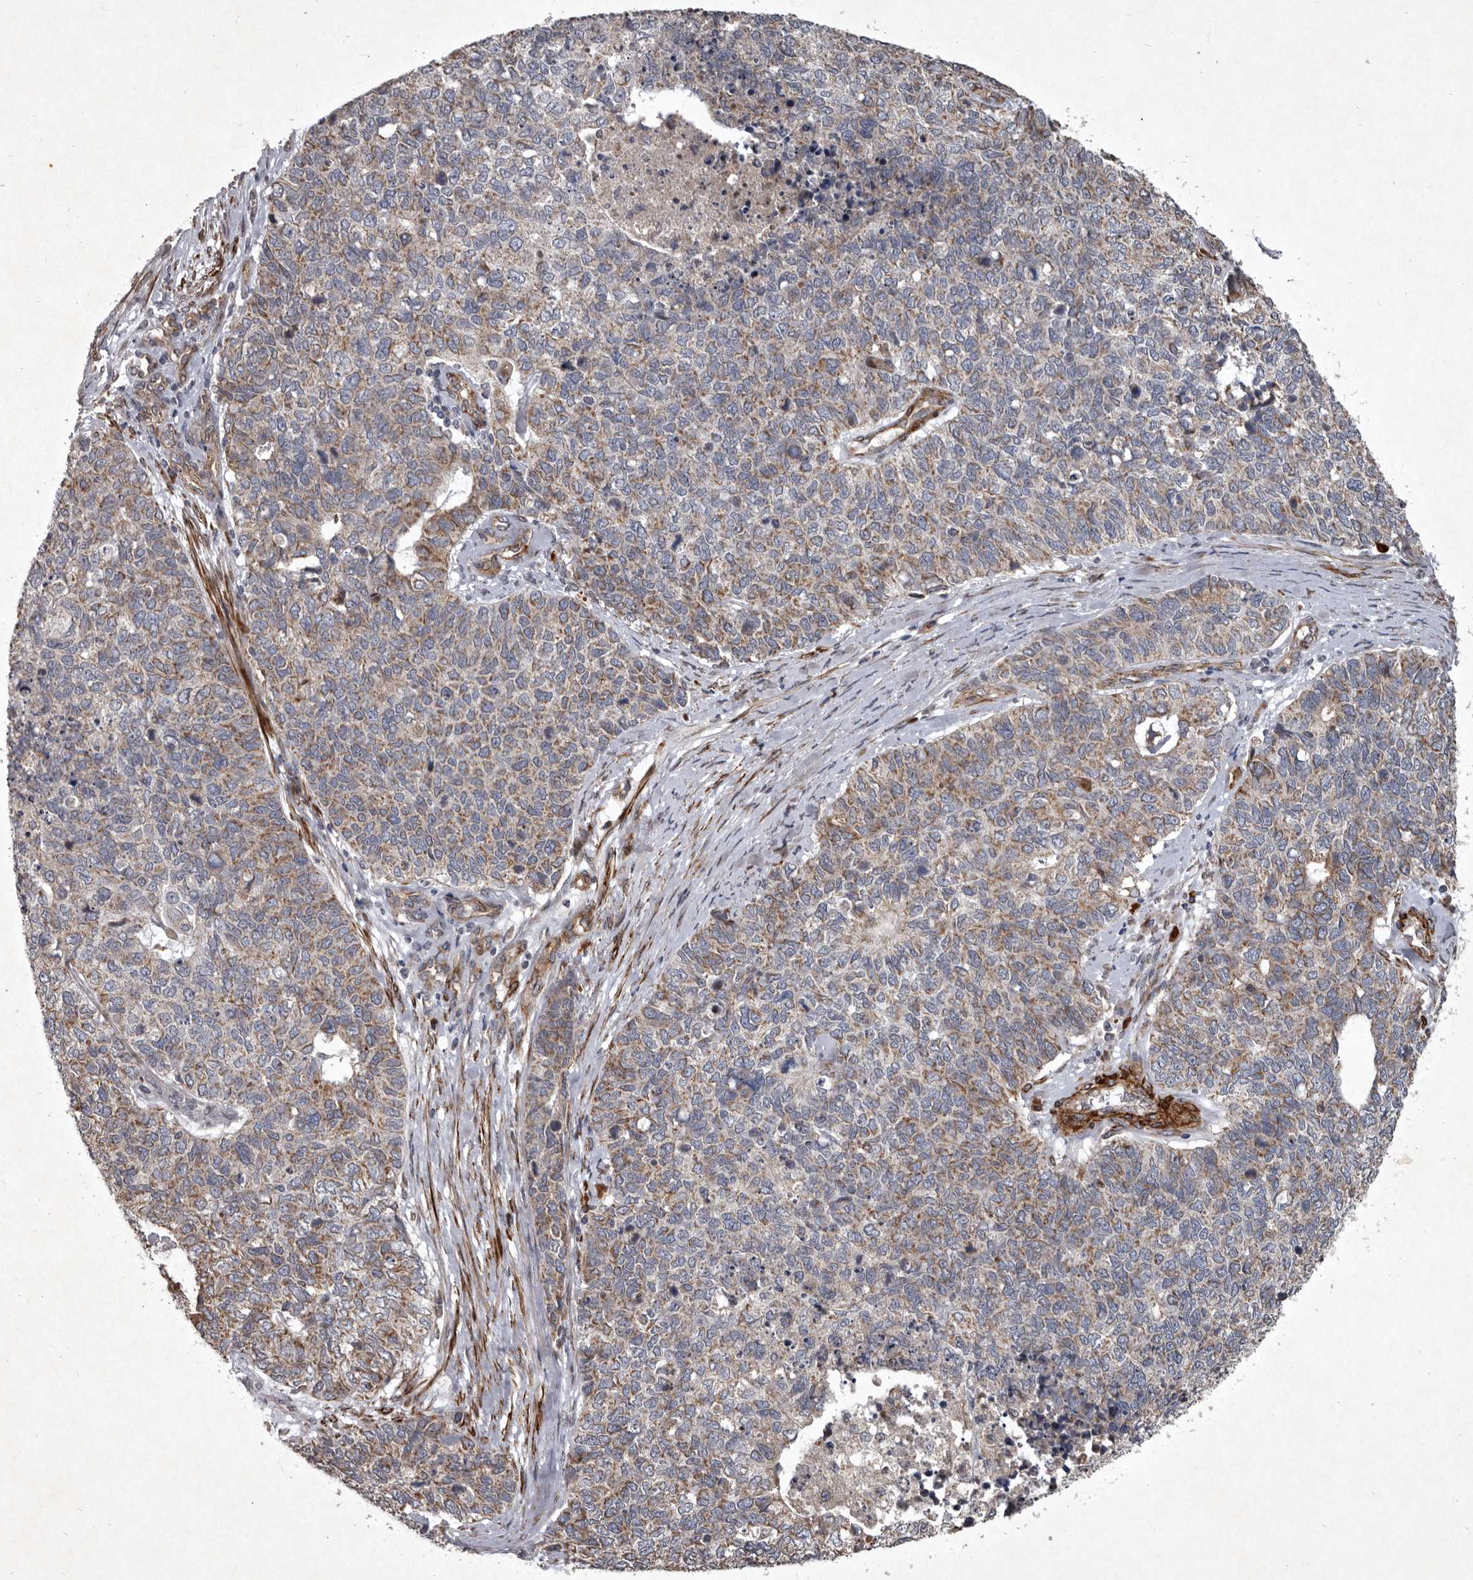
{"staining": {"intensity": "weak", "quantity": "25%-75%", "location": "cytoplasmic/membranous"}, "tissue": "cervical cancer", "cell_type": "Tumor cells", "image_type": "cancer", "snomed": [{"axis": "morphology", "description": "Squamous cell carcinoma, NOS"}, {"axis": "topography", "description": "Cervix"}], "caption": "This photomicrograph shows cervical cancer (squamous cell carcinoma) stained with immunohistochemistry (IHC) to label a protein in brown. The cytoplasmic/membranous of tumor cells show weak positivity for the protein. Nuclei are counter-stained blue.", "gene": "MRPS15", "patient": {"sex": "female", "age": 63}}